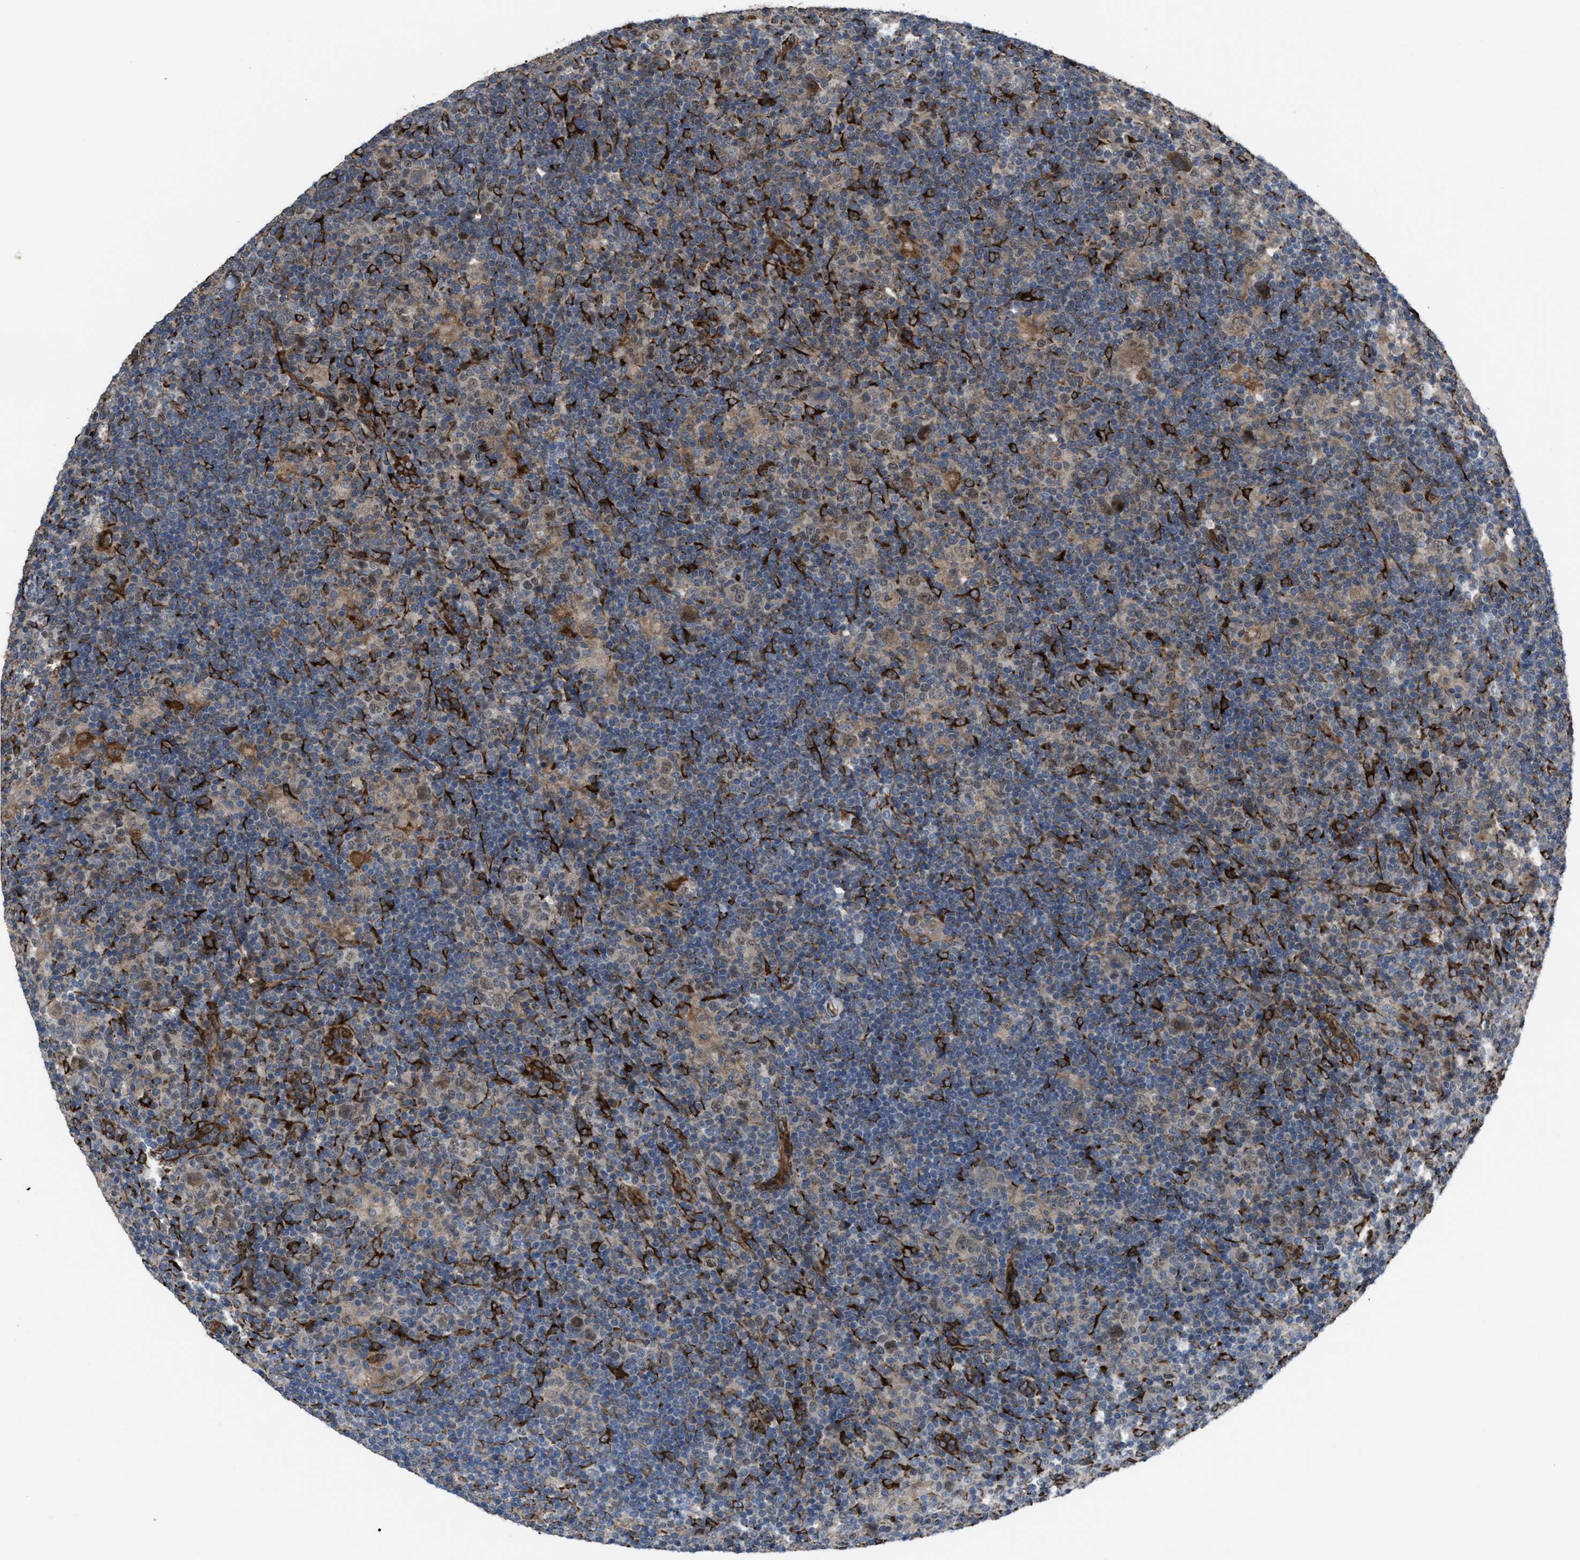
{"staining": {"intensity": "weak", "quantity": ">75%", "location": "nuclear"}, "tissue": "lymphoma", "cell_type": "Tumor cells", "image_type": "cancer", "snomed": [{"axis": "morphology", "description": "Hodgkin's disease, NOS"}, {"axis": "topography", "description": "Lymph node"}], "caption": "Immunohistochemical staining of Hodgkin's disease shows low levels of weak nuclear protein positivity in approximately >75% of tumor cells.", "gene": "SELENOM", "patient": {"sex": "female", "age": 57}}